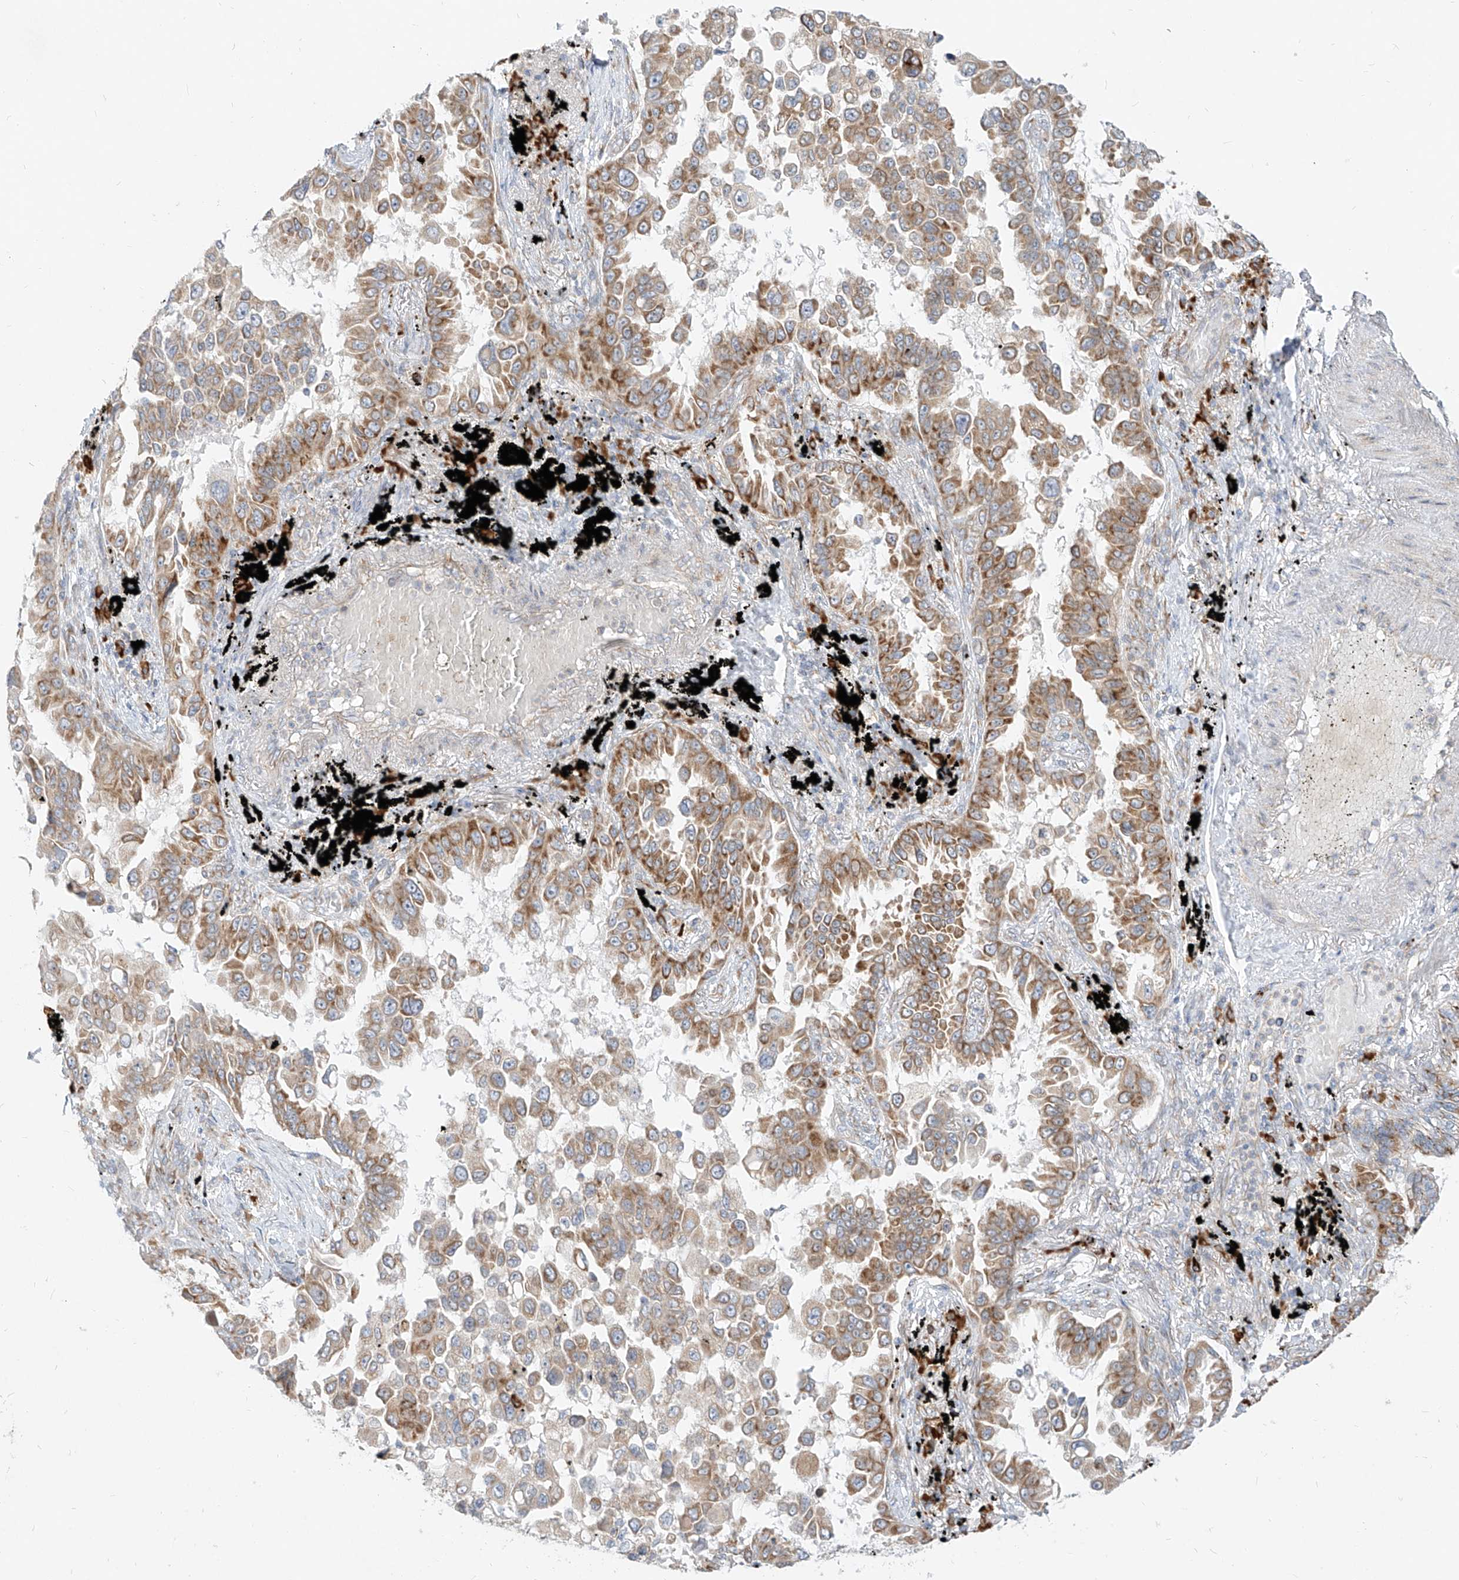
{"staining": {"intensity": "moderate", "quantity": ">75%", "location": "cytoplasmic/membranous"}, "tissue": "lung cancer", "cell_type": "Tumor cells", "image_type": "cancer", "snomed": [{"axis": "morphology", "description": "Adenocarcinoma, NOS"}, {"axis": "topography", "description": "Lung"}], "caption": "Tumor cells demonstrate medium levels of moderate cytoplasmic/membranous staining in about >75% of cells in lung cancer.", "gene": "STT3A", "patient": {"sex": "female", "age": 67}}